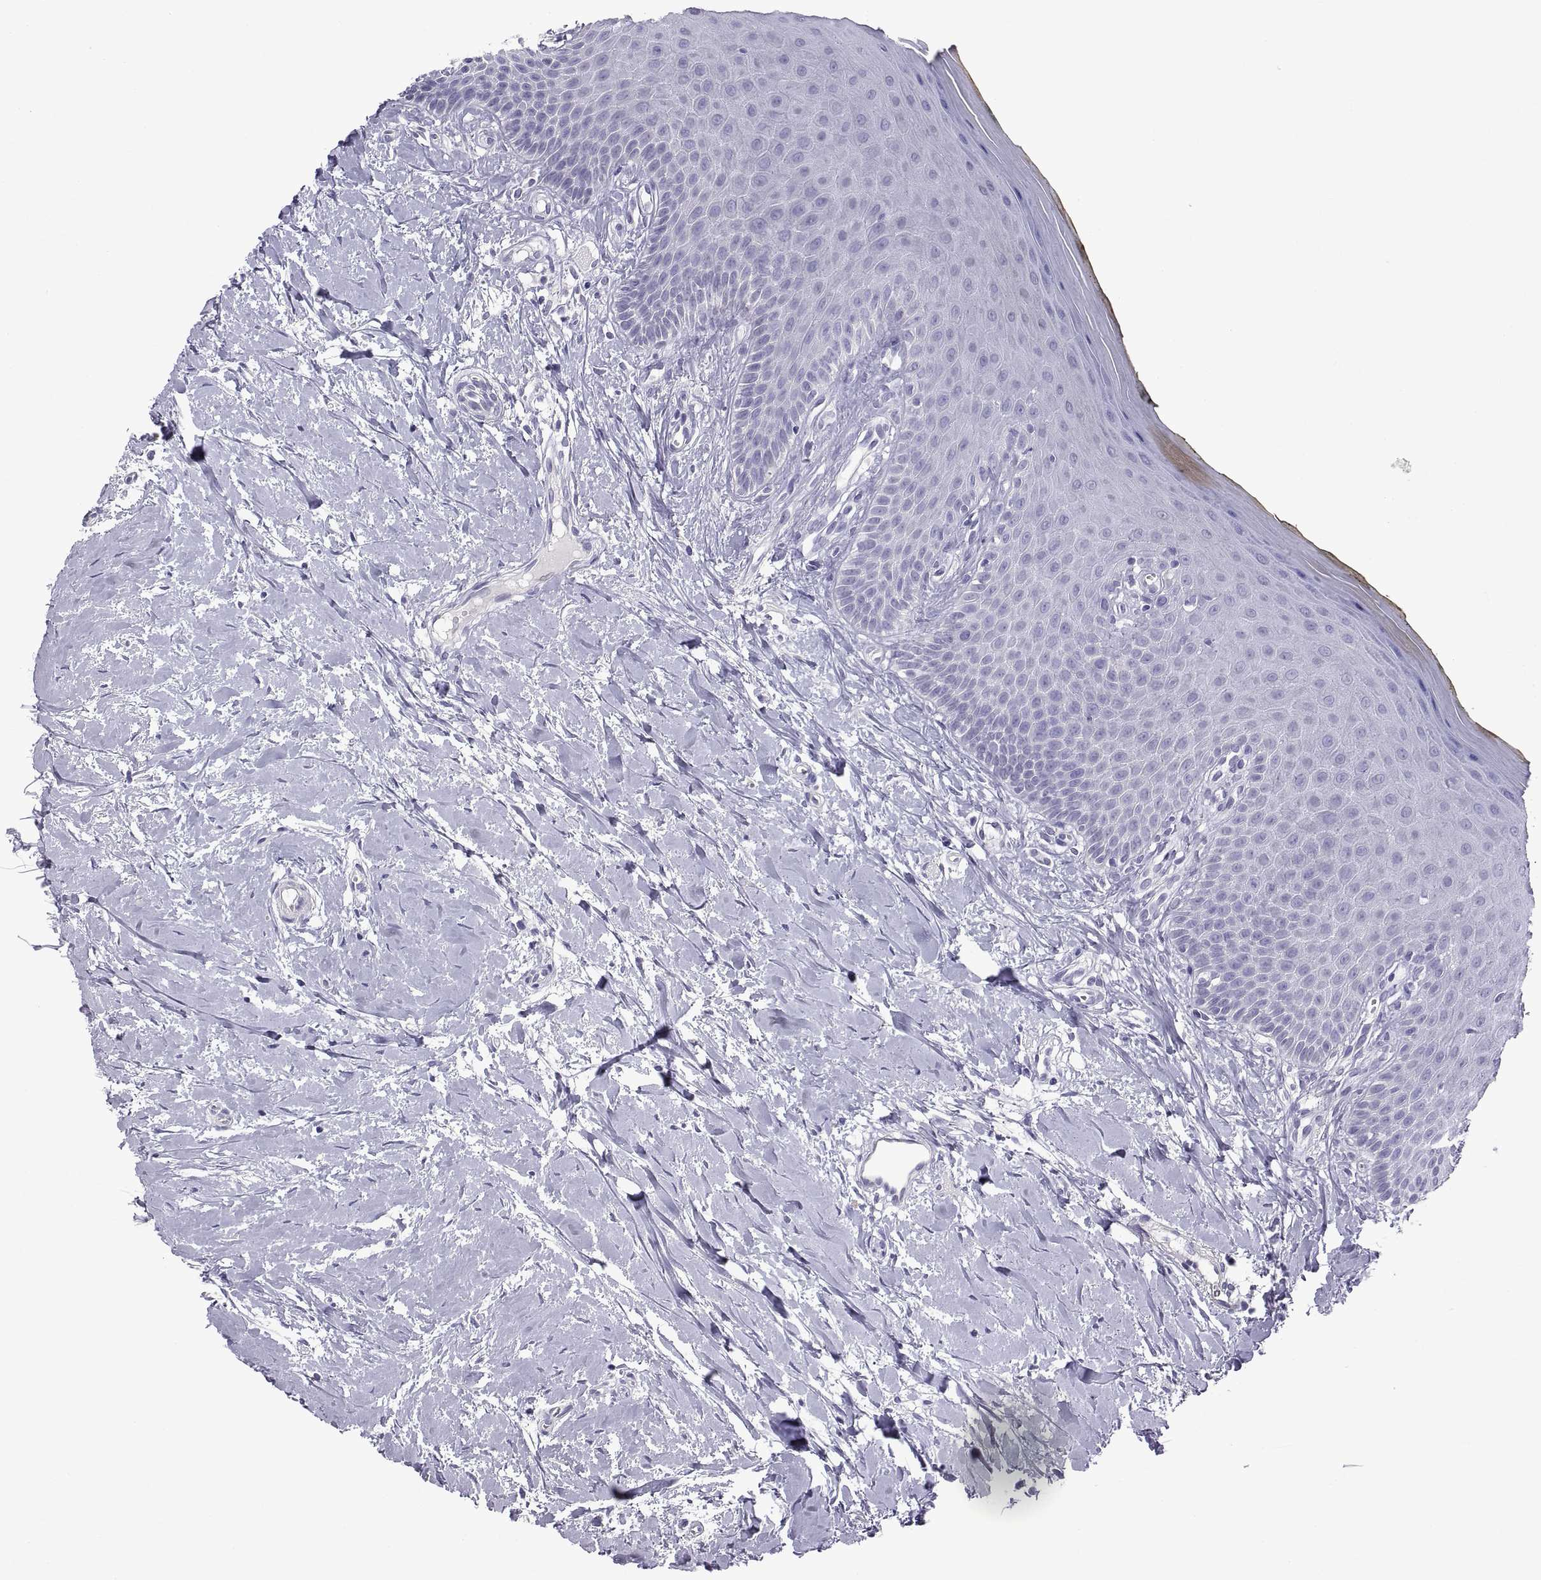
{"staining": {"intensity": "negative", "quantity": "none", "location": "none"}, "tissue": "oral mucosa", "cell_type": "Squamous epithelial cells", "image_type": "normal", "snomed": [{"axis": "morphology", "description": "Normal tissue, NOS"}, {"axis": "topography", "description": "Oral tissue"}], "caption": "A photomicrograph of human oral mucosa is negative for staining in squamous epithelial cells.", "gene": "SPDYE10", "patient": {"sex": "female", "age": 43}}